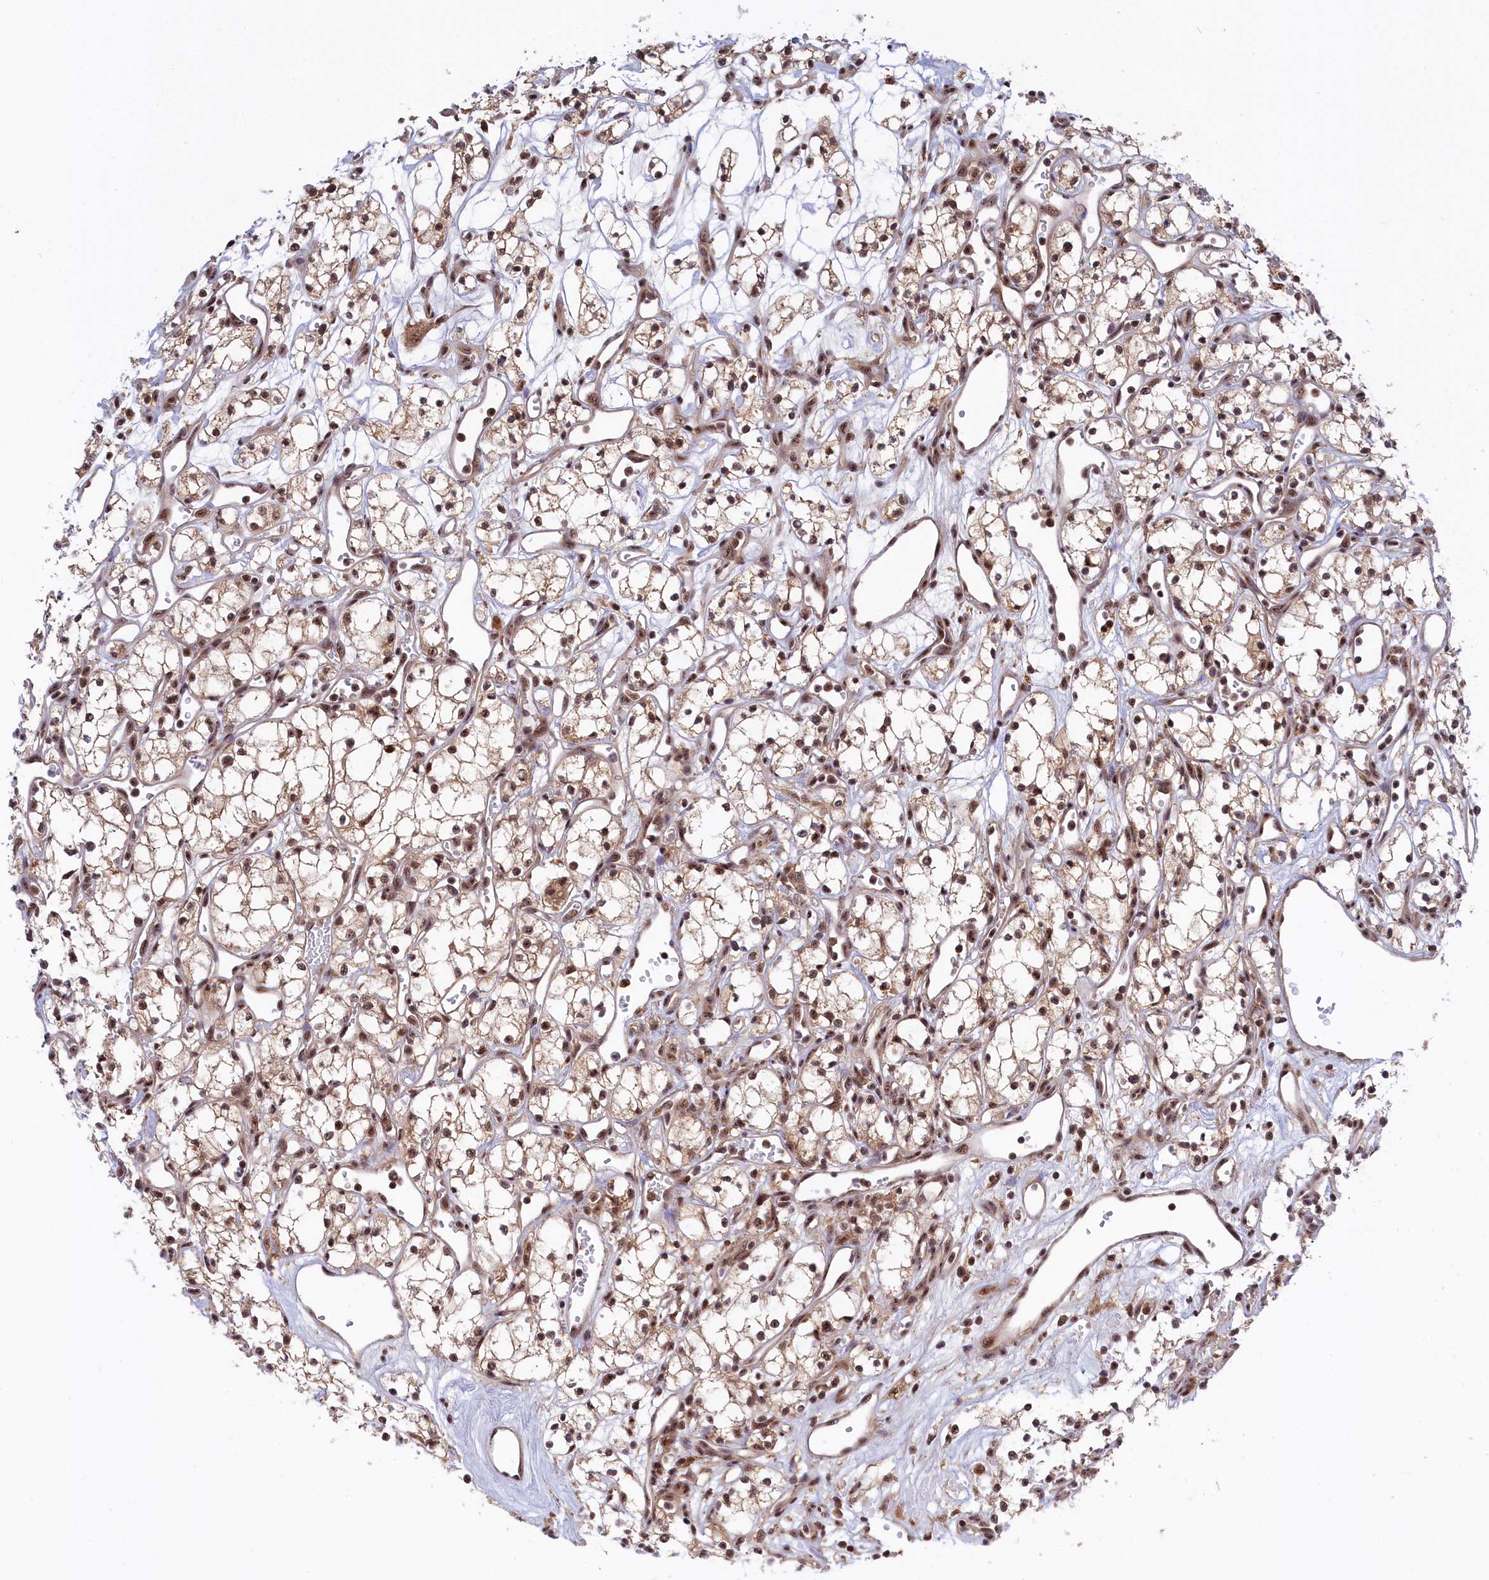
{"staining": {"intensity": "moderate", "quantity": ">75%", "location": "nuclear"}, "tissue": "renal cancer", "cell_type": "Tumor cells", "image_type": "cancer", "snomed": [{"axis": "morphology", "description": "Adenocarcinoma, NOS"}, {"axis": "topography", "description": "Kidney"}], "caption": "Renal cancer was stained to show a protein in brown. There is medium levels of moderate nuclear expression in approximately >75% of tumor cells.", "gene": "TAB1", "patient": {"sex": "male", "age": 59}}